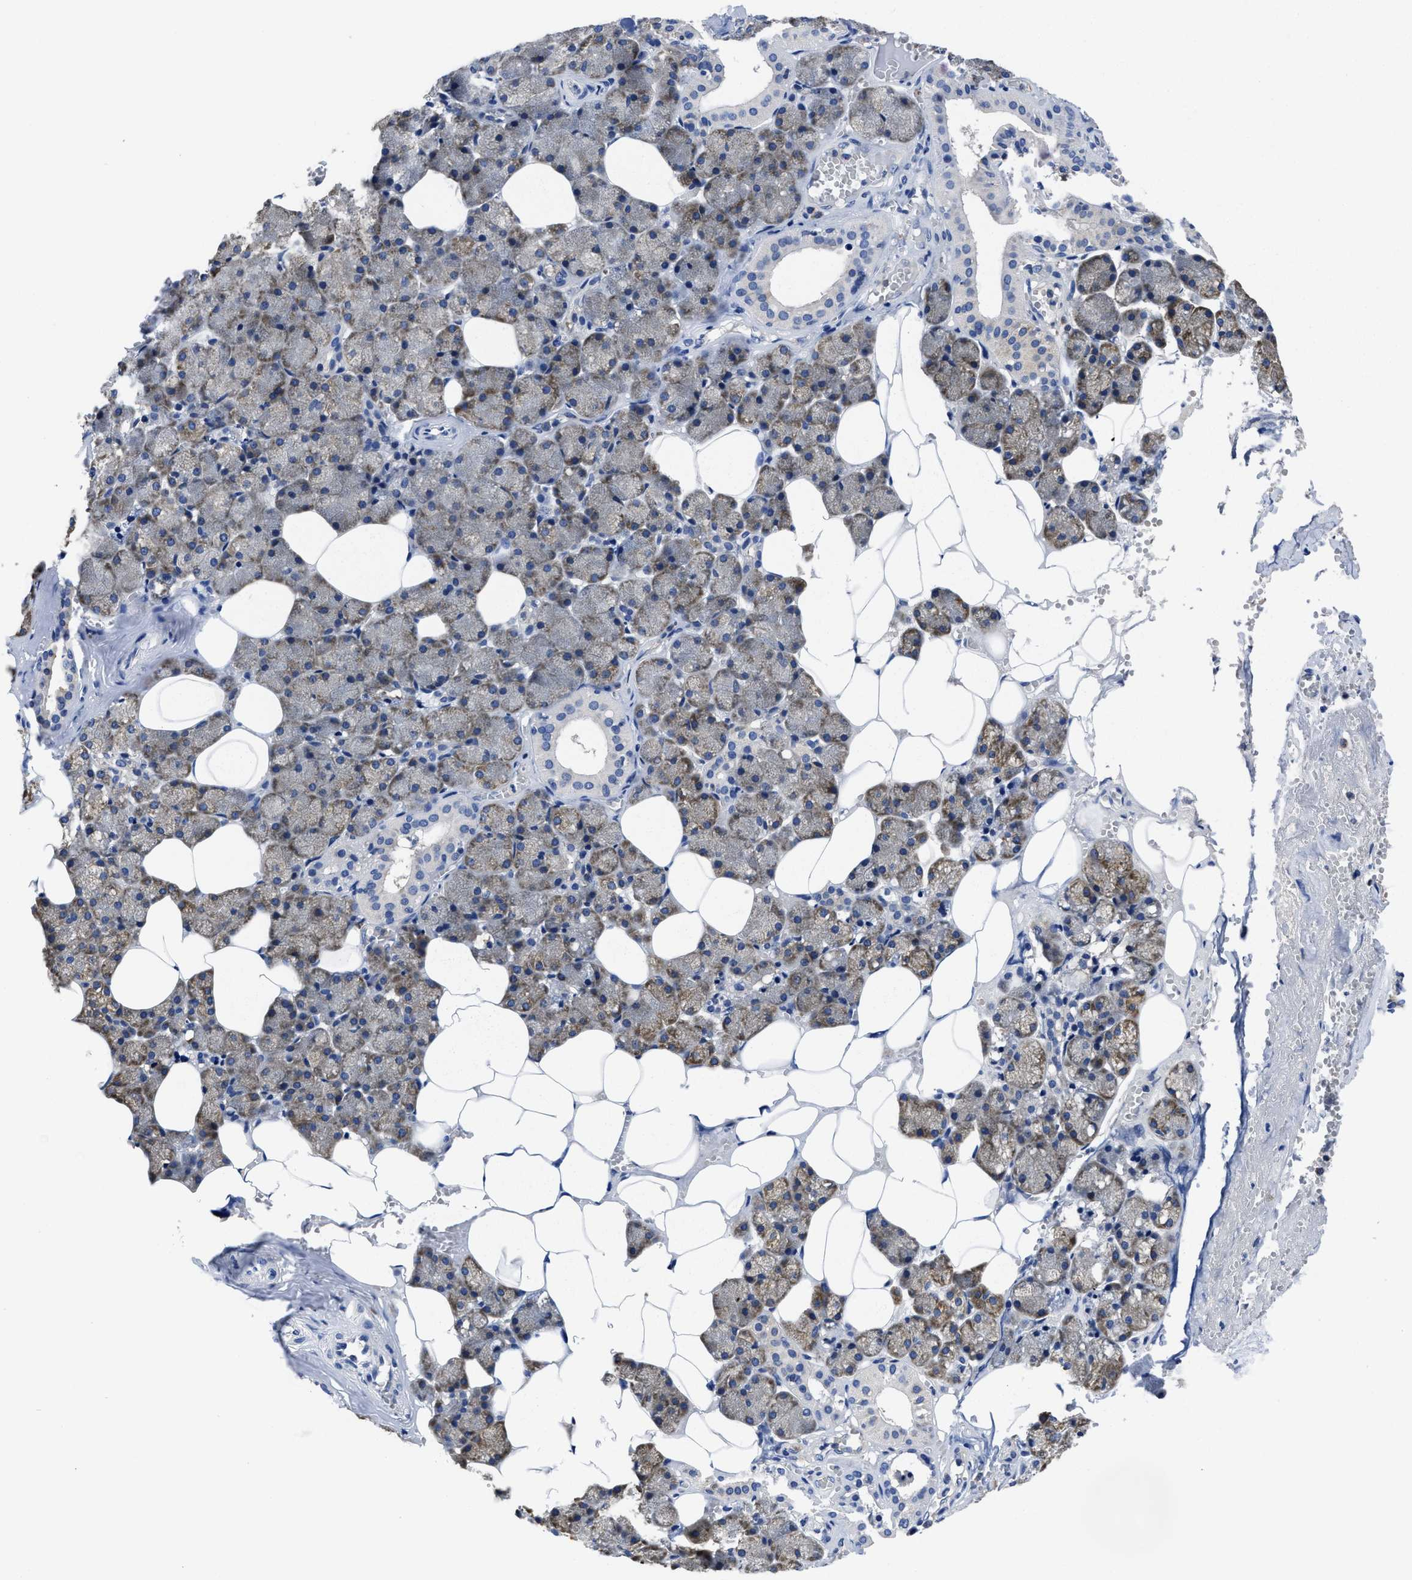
{"staining": {"intensity": "moderate", "quantity": "<25%", "location": "cytoplasmic/membranous"}, "tissue": "salivary gland", "cell_type": "Glandular cells", "image_type": "normal", "snomed": [{"axis": "morphology", "description": "Normal tissue, NOS"}, {"axis": "topography", "description": "Salivary gland"}], "caption": "High-magnification brightfield microscopy of normal salivary gland stained with DAB (brown) and counterstained with hematoxylin (blue). glandular cells exhibit moderate cytoplasmic/membranous staining is appreciated in about<25% of cells. (DAB = brown stain, brightfield microscopy at high magnification).", "gene": "YARS1", "patient": {"sex": "male", "age": 62}}